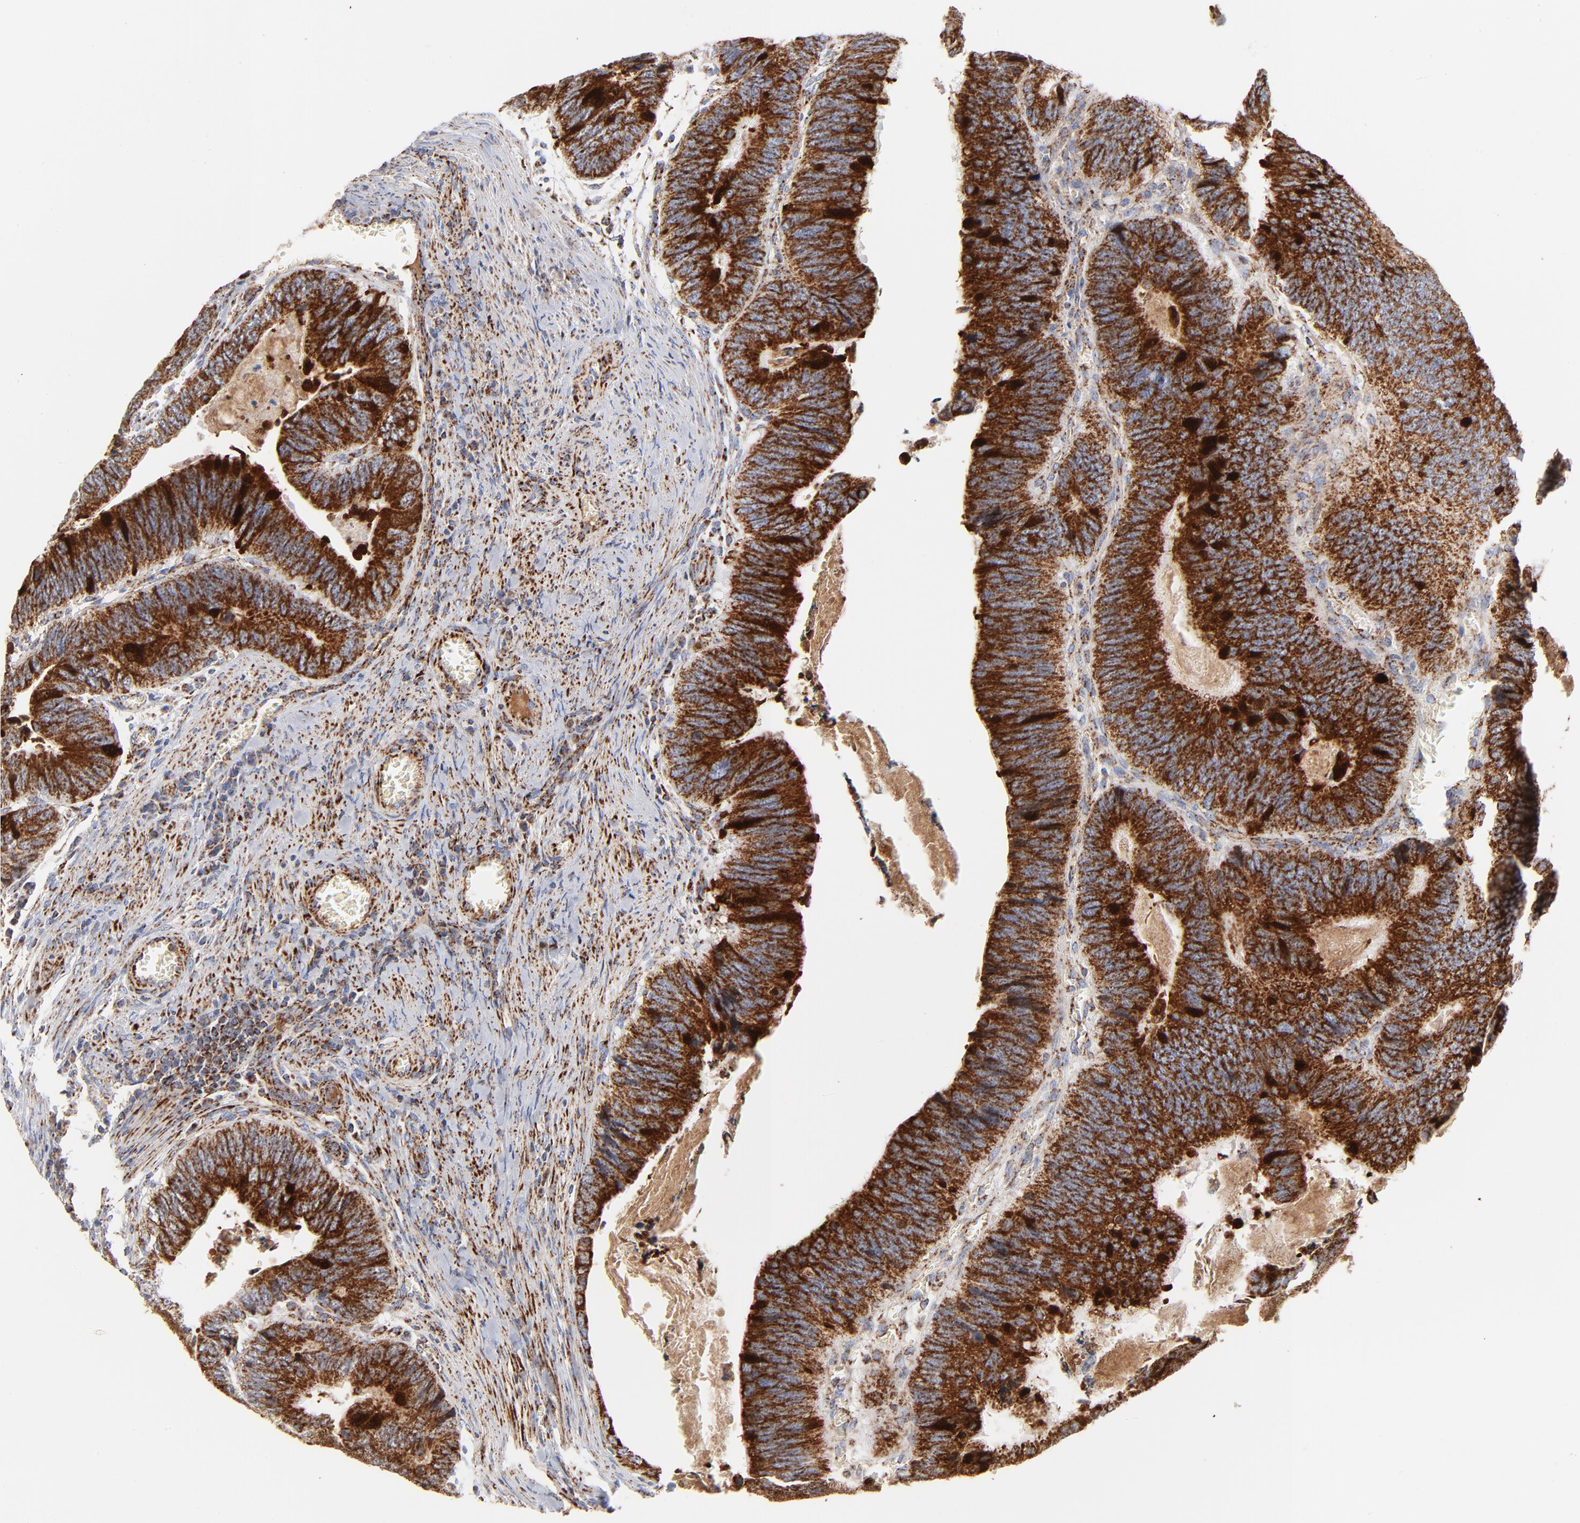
{"staining": {"intensity": "strong", "quantity": ">75%", "location": "cytoplasmic/membranous"}, "tissue": "colorectal cancer", "cell_type": "Tumor cells", "image_type": "cancer", "snomed": [{"axis": "morphology", "description": "Adenocarcinoma, NOS"}, {"axis": "topography", "description": "Colon"}], "caption": "Adenocarcinoma (colorectal) was stained to show a protein in brown. There is high levels of strong cytoplasmic/membranous staining in approximately >75% of tumor cells. Immunohistochemistry stains the protein of interest in brown and the nuclei are stained blue.", "gene": "DIABLO", "patient": {"sex": "male", "age": 72}}